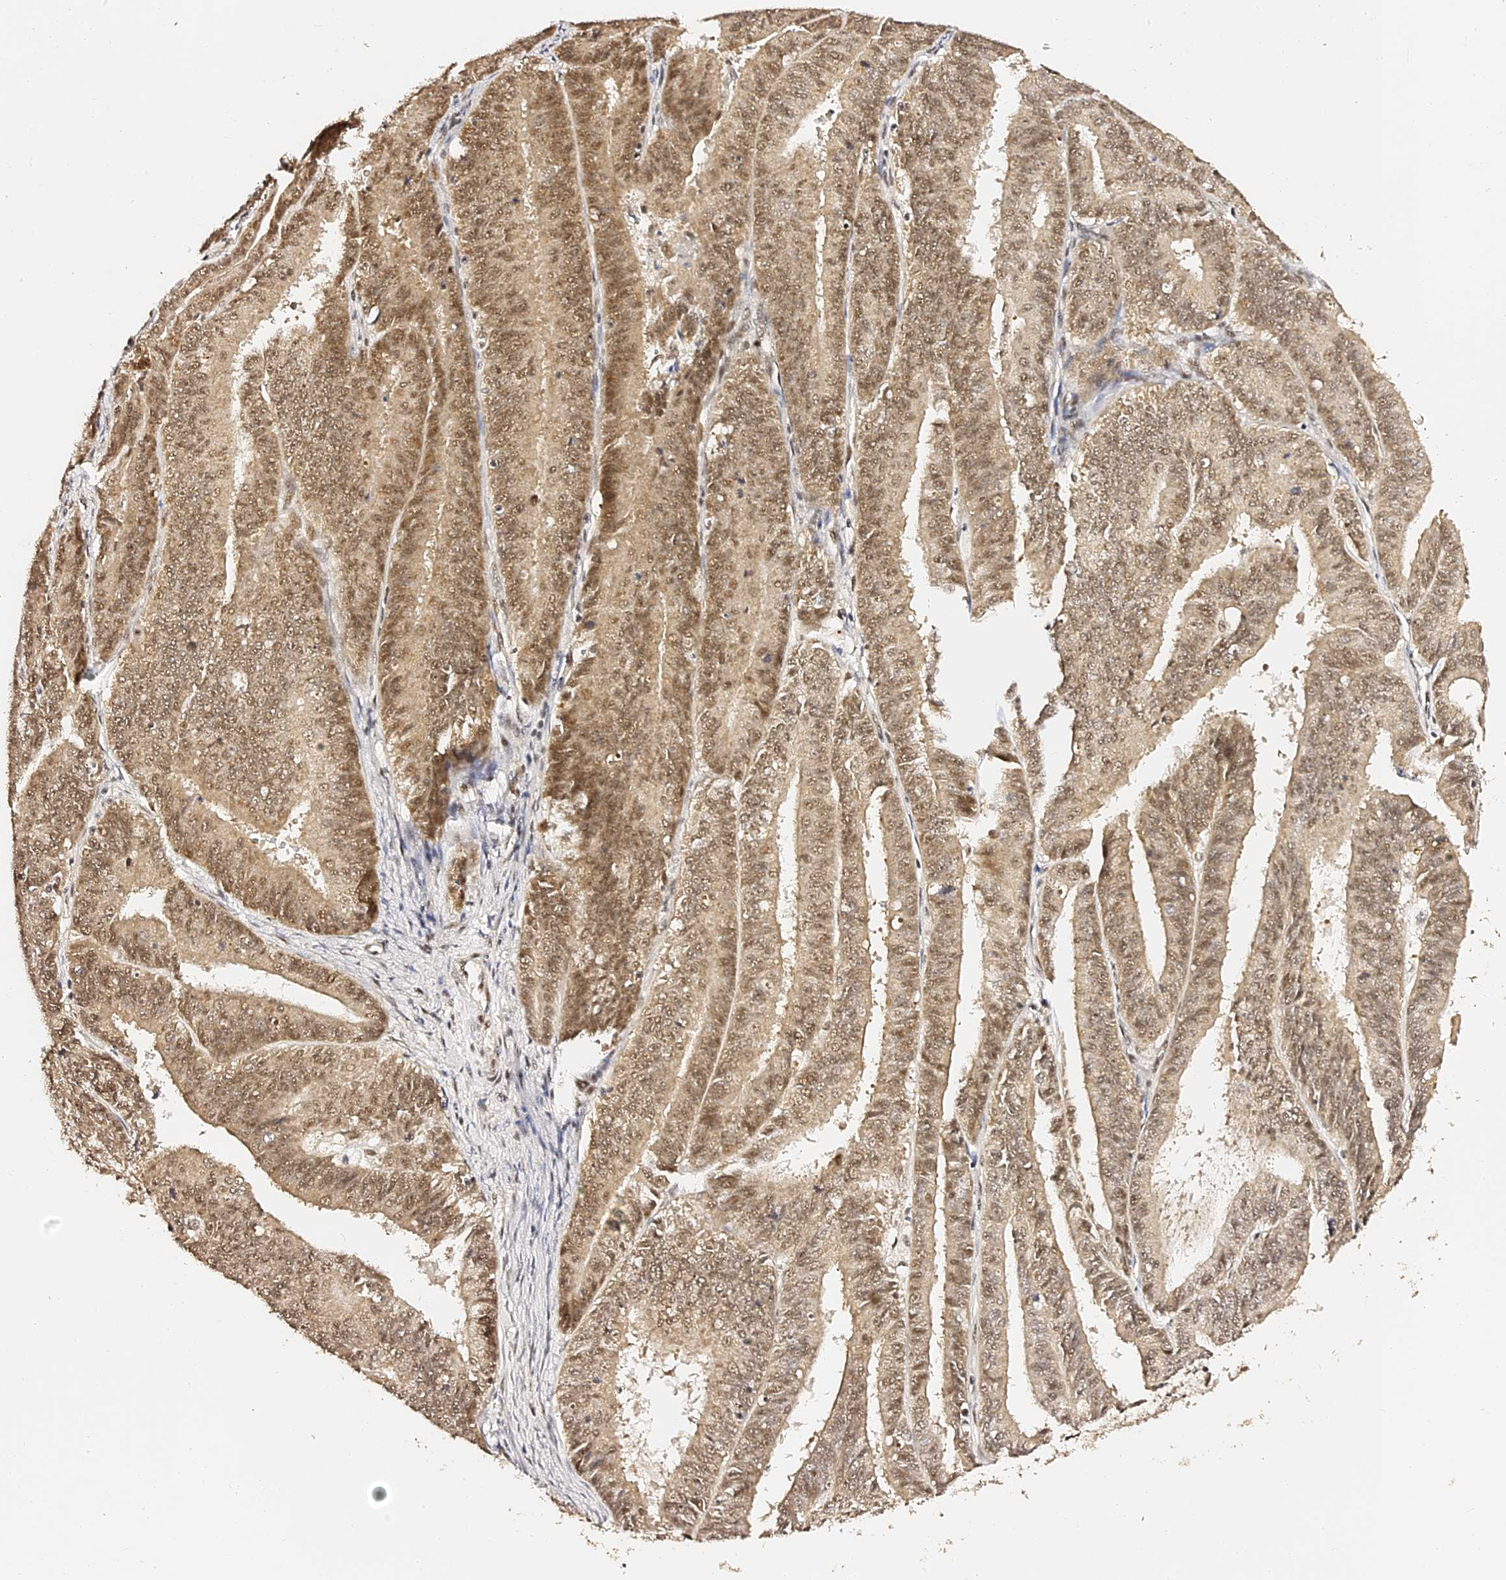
{"staining": {"intensity": "moderate", "quantity": ">75%", "location": "cytoplasmic/membranous,nuclear"}, "tissue": "endometrial cancer", "cell_type": "Tumor cells", "image_type": "cancer", "snomed": [{"axis": "morphology", "description": "Adenocarcinoma, NOS"}, {"axis": "topography", "description": "Endometrium"}], "caption": "Tumor cells show moderate cytoplasmic/membranous and nuclear expression in about >75% of cells in endometrial cancer.", "gene": "MCRS1", "patient": {"sex": "female", "age": 73}}